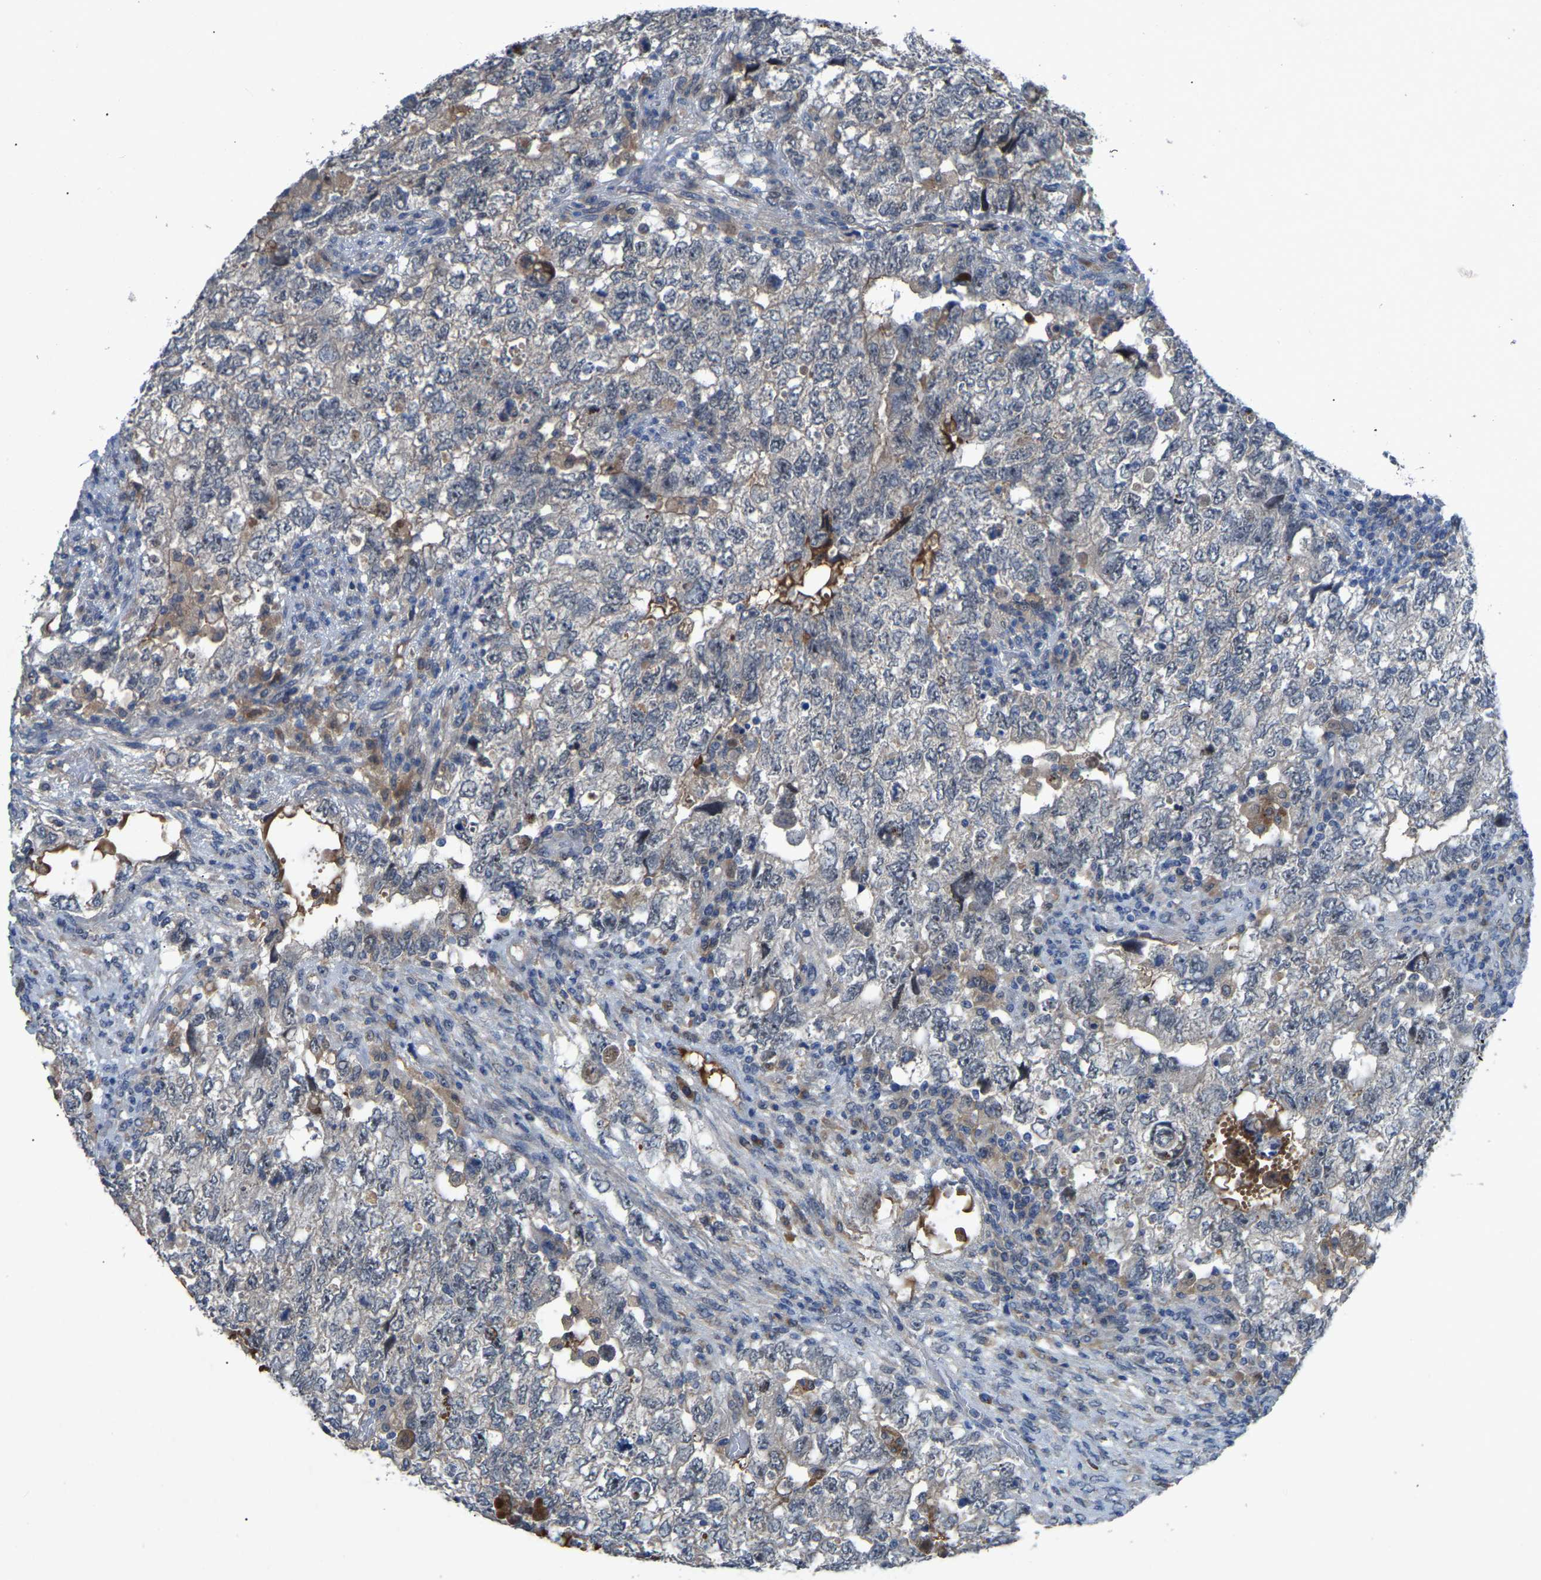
{"staining": {"intensity": "negative", "quantity": "none", "location": "none"}, "tissue": "testis cancer", "cell_type": "Tumor cells", "image_type": "cancer", "snomed": [{"axis": "morphology", "description": "Carcinoma, Embryonal, NOS"}, {"axis": "topography", "description": "Testis"}], "caption": "Micrograph shows no significant protein expression in tumor cells of testis cancer (embryonal carcinoma).", "gene": "FHIT", "patient": {"sex": "male", "age": 36}}